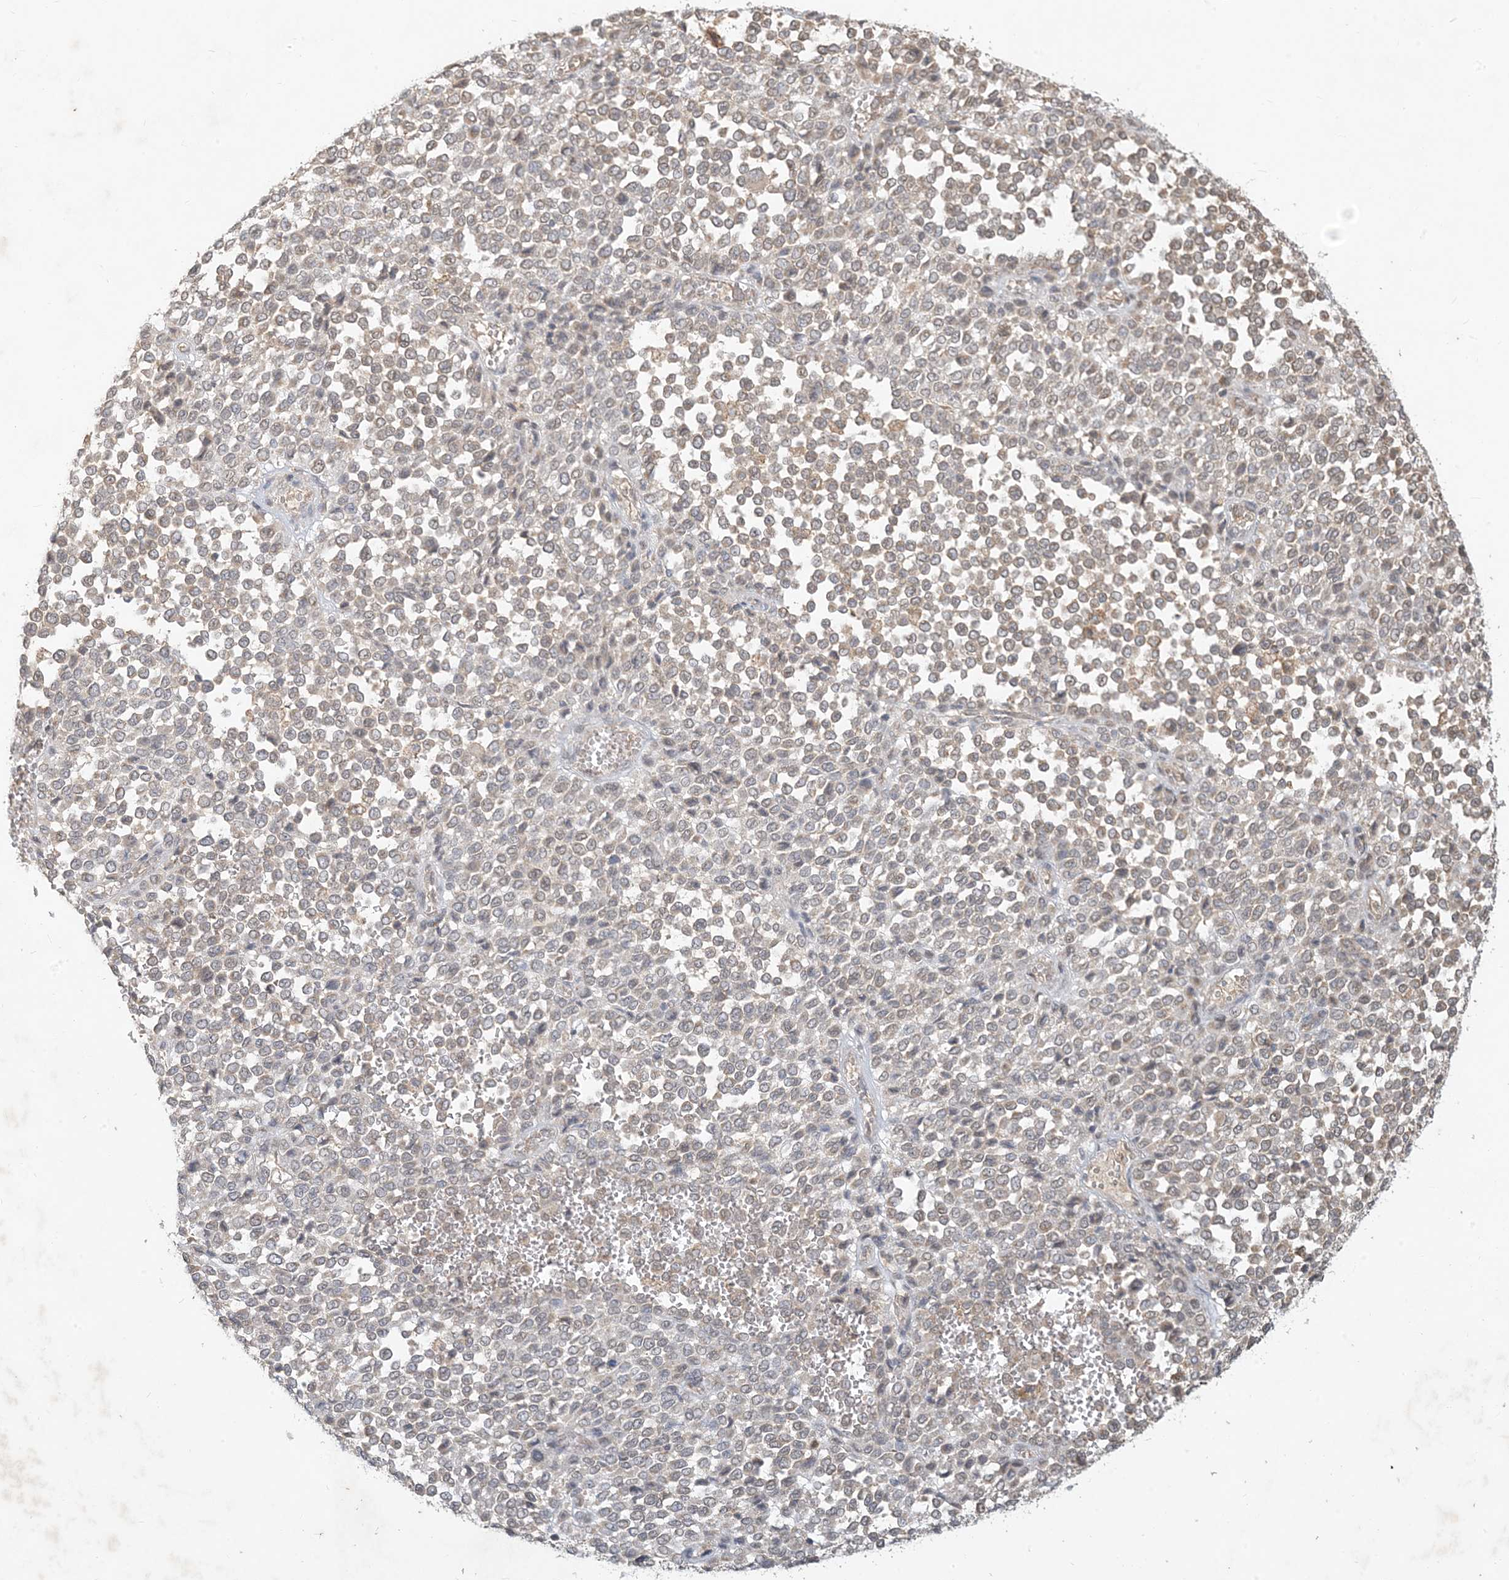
{"staining": {"intensity": "moderate", "quantity": "25%-75%", "location": "cytoplasmic/membranous"}, "tissue": "melanoma", "cell_type": "Tumor cells", "image_type": "cancer", "snomed": [{"axis": "morphology", "description": "Malignant melanoma, Metastatic site"}, {"axis": "topography", "description": "Pancreas"}], "caption": "Immunohistochemistry (IHC) photomicrograph of human melanoma stained for a protein (brown), which exhibits medium levels of moderate cytoplasmic/membranous positivity in about 25%-75% of tumor cells.", "gene": "MCOLN1", "patient": {"sex": "female", "age": 30}}